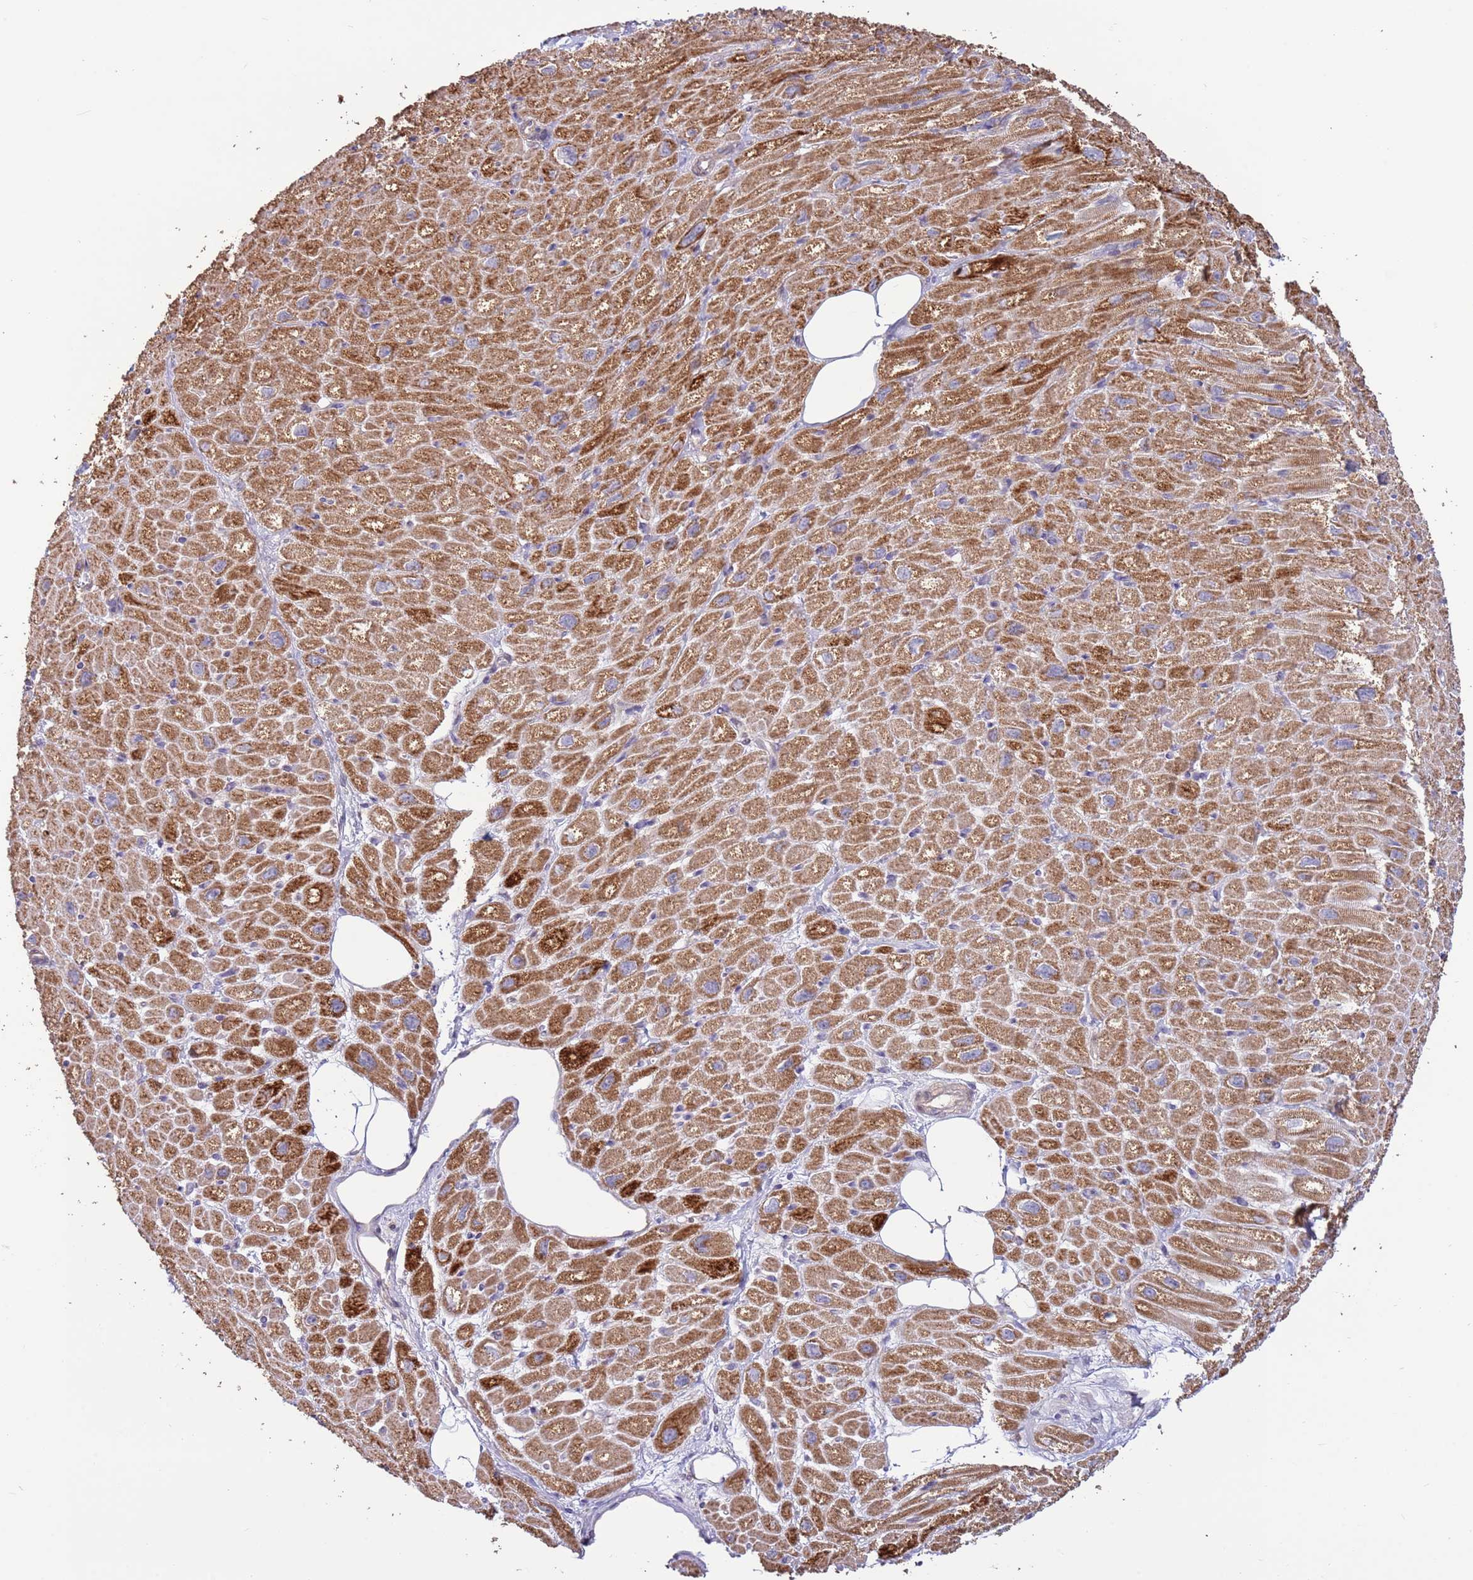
{"staining": {"intensity": "strong", "quantity": ">75%", "location": "cytoplasmic/membranous"}, "tissue": "heart muscle", "cell_type": "Cardiomyocytes", "image_type": "normal", "snomed": [{"axis": "morphology", "description": "Normal tissue, NOS"}, {"axis": "topography", "description": "Heart"}], "caption": "This photomicrograph reveals immunohistochemistry staining of benign heart muscle, with high strong cytoplasmic/membranous positivity in about >75% of cardiomyocytes.", "gene": "EVA1B", "patient": {"sex": "male", "age": 50}}